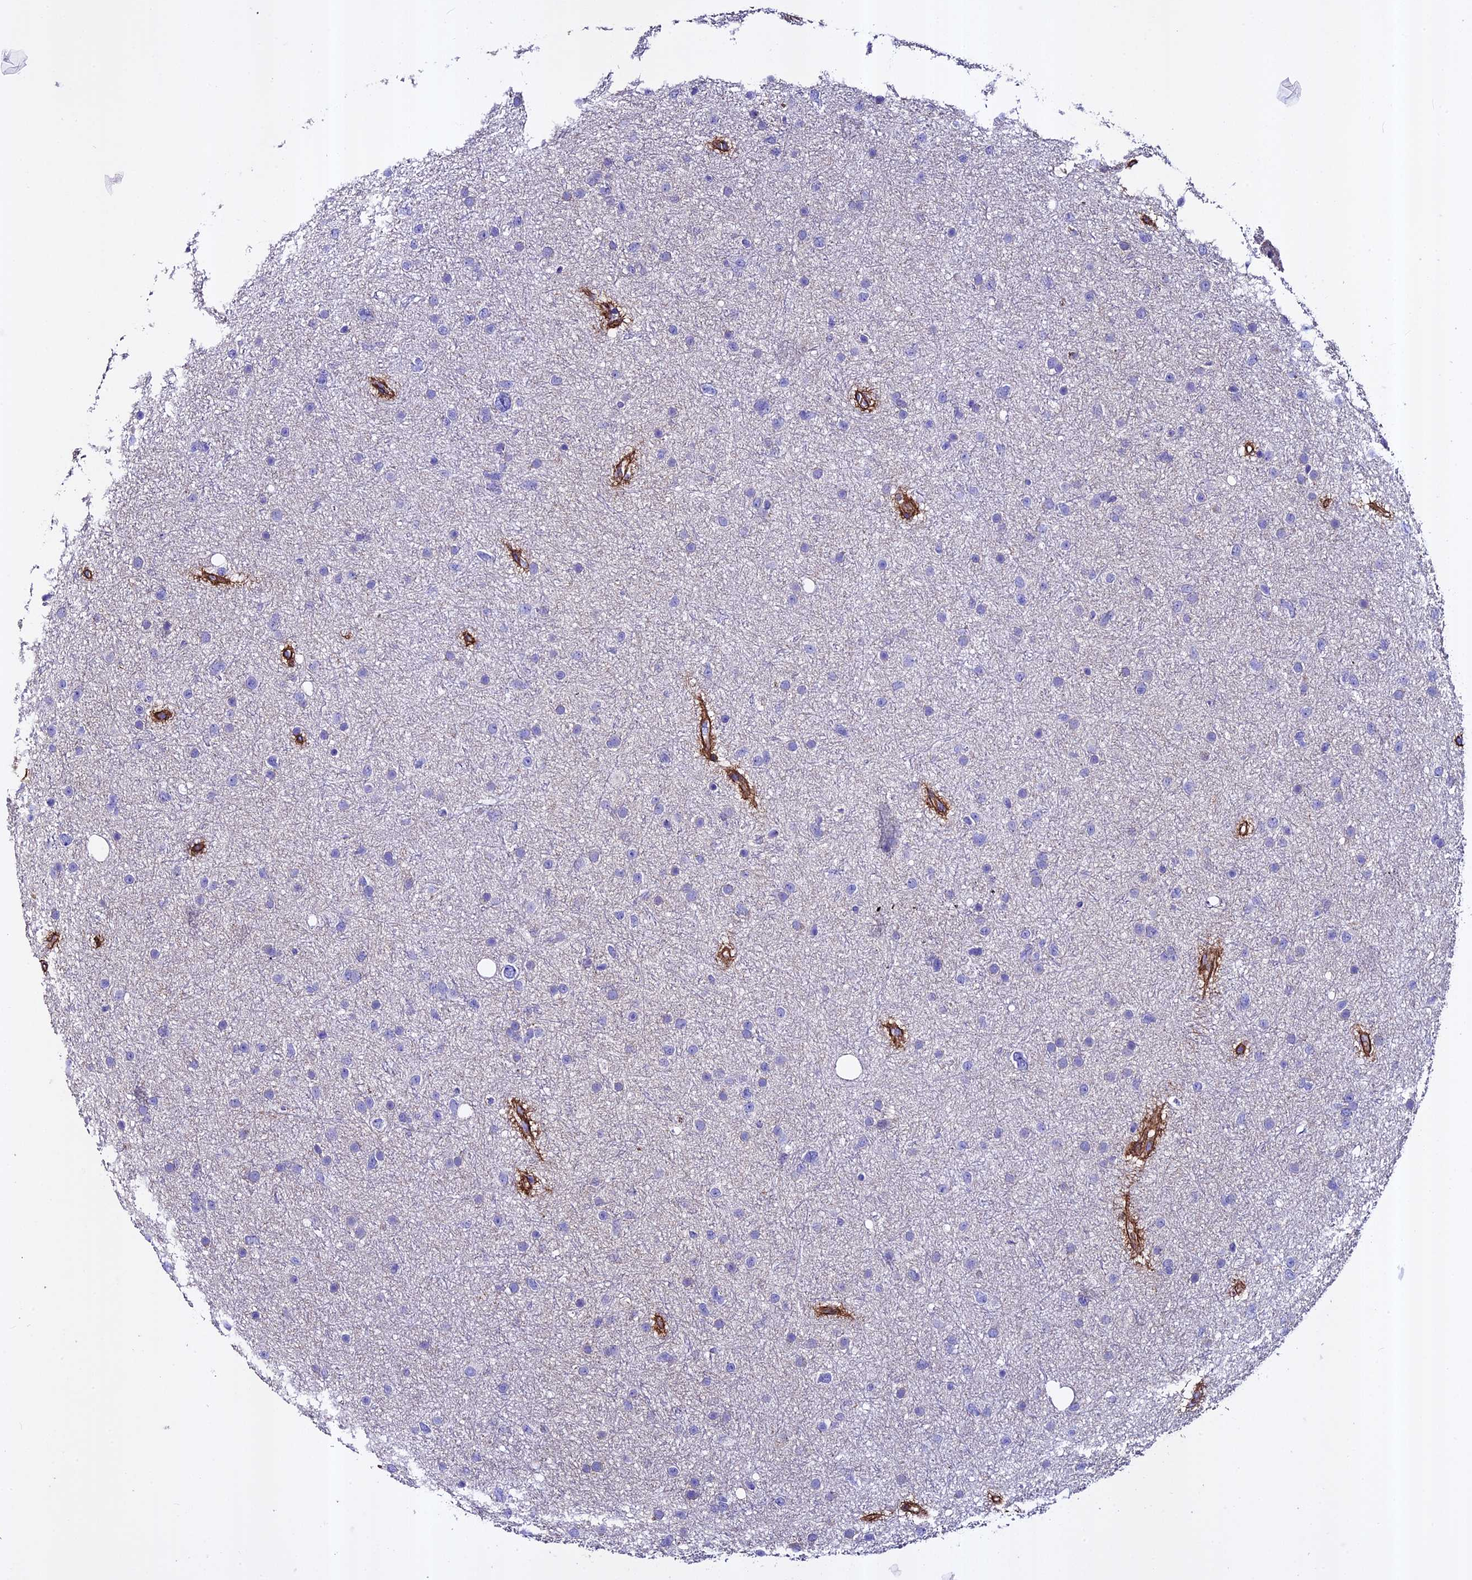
{"staining": {"intensity": "negative", "quantity": "none", "location": "none"}, "tissue": "glioma", "cell_type": "Tumor cells", "image_type": "cancer", "snomed": [{"axis": "morphology", "description": "Glioma, malignant, Low grade"}, {"axis": "topography", "description": "Cerebral cortex"}], "caption": "Tumor cells show no significant protein positivity in glioma.", "gene": "EVA1B", "patient": {"sex": "female", "age": 39}}